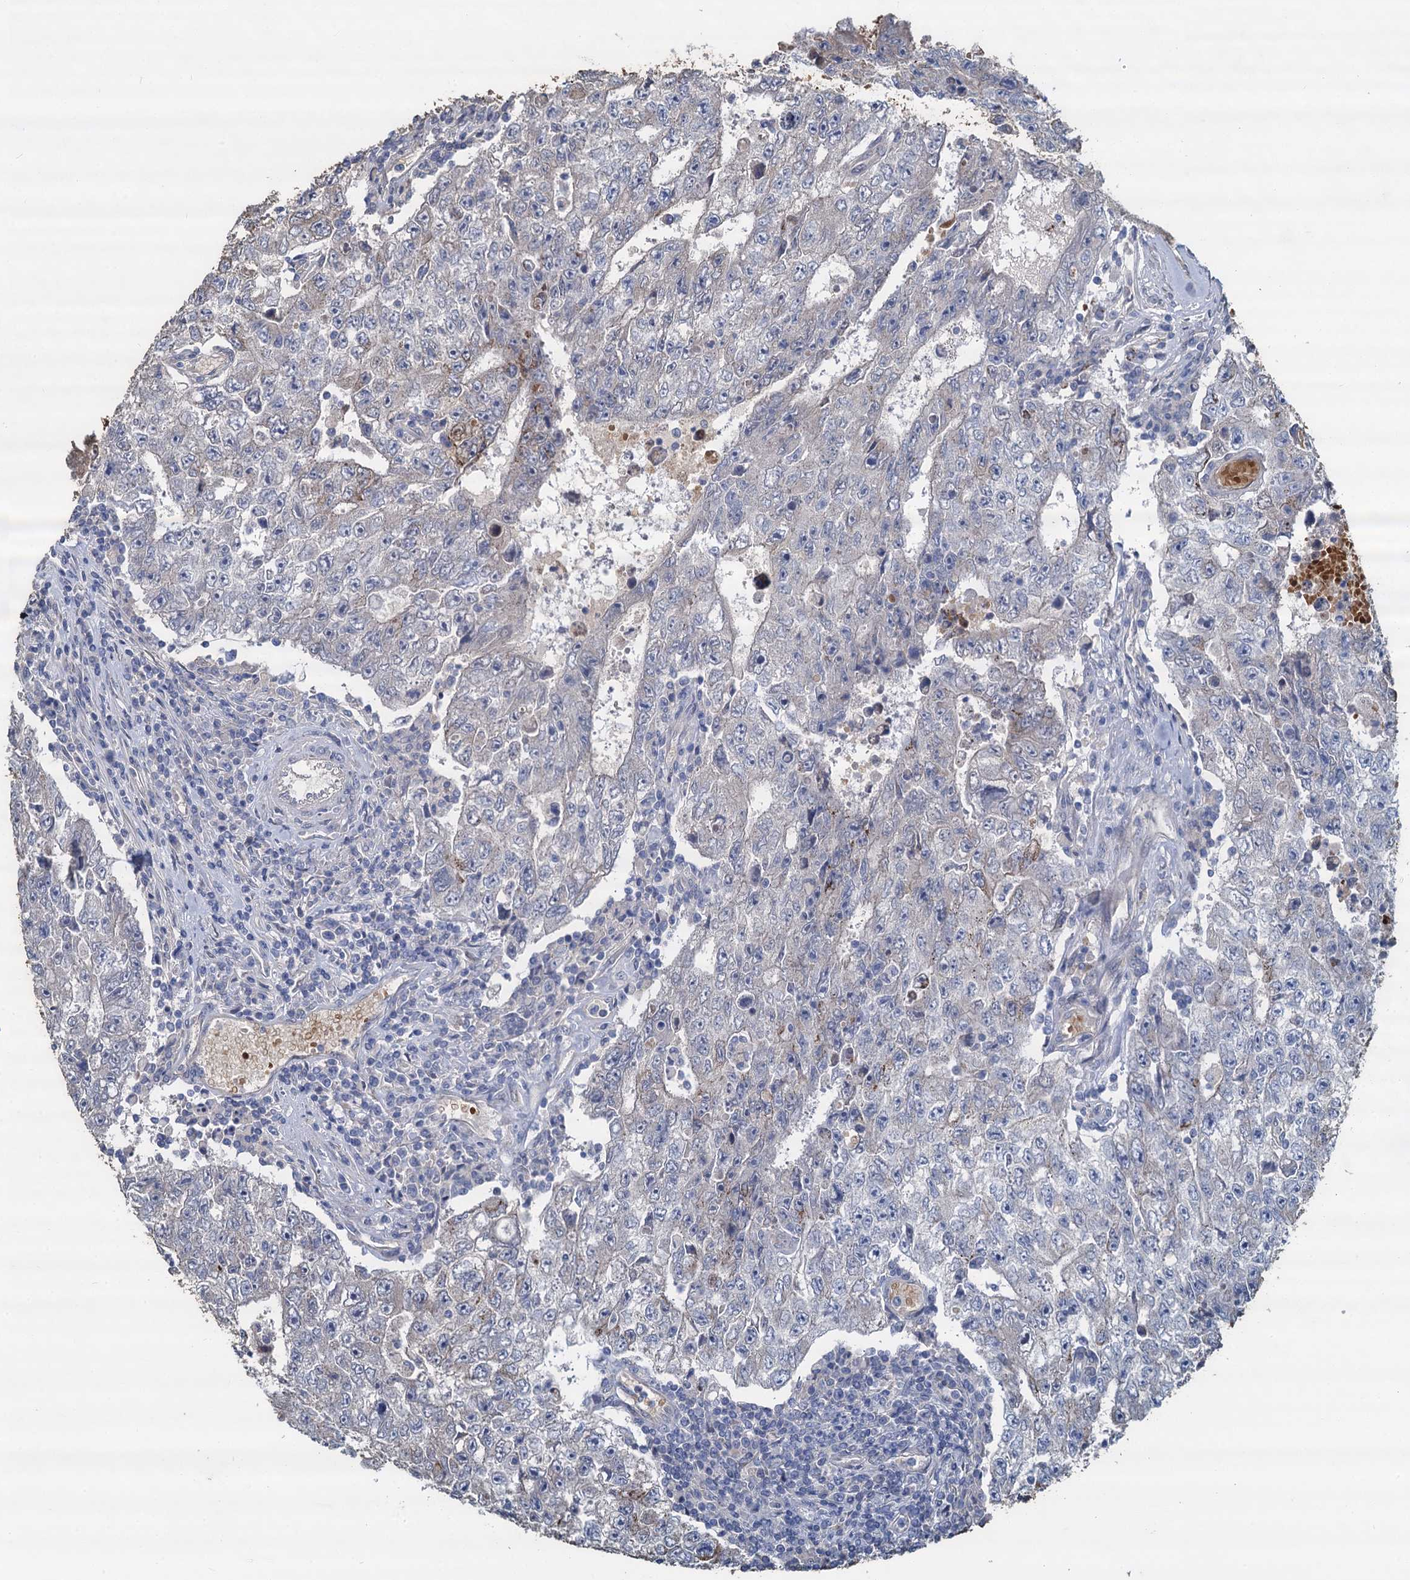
{"staining": {"intensity": "negative", "quantity": "none", "location": "none"}, "tissue": "testis cancer", "cell_type": "Tumor cells", "image_type": "cancer", "snomed": [{"axis": "morphology", "description": "Carcinoma, Embryonal, NOS"}, {"axis": "topography", "description": "Testis"}], "caption": "Testis cancer (embryonal carcinoma) was stained to show a protein in brown. There is no significant expression in tumor cells.", "gene": "TCTN2", "patient": {"sex": "male", "age": 17}}